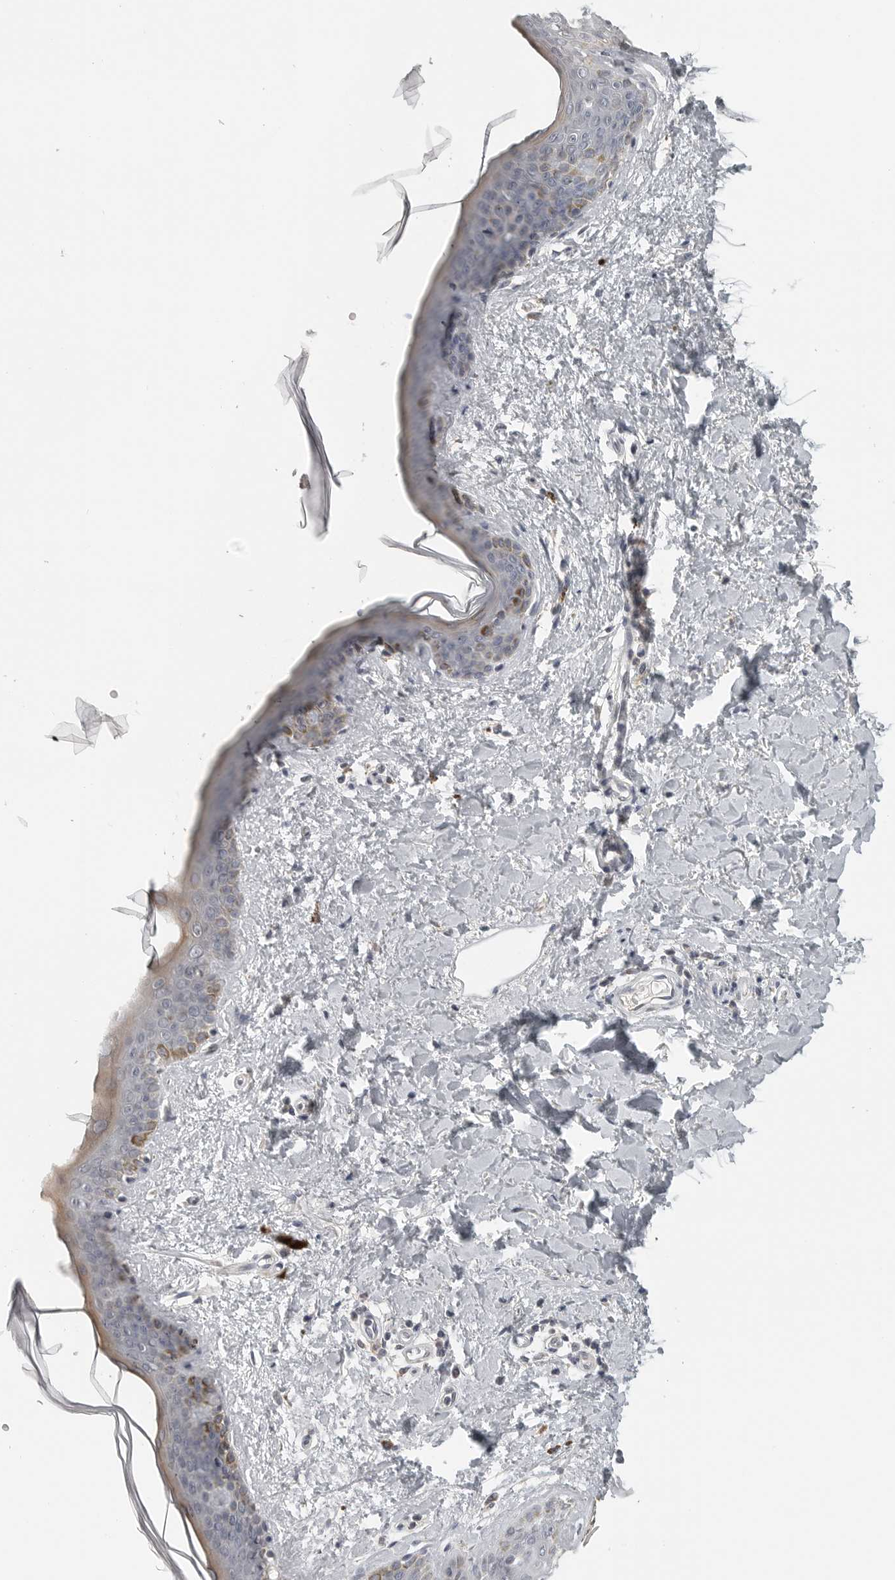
{"staining": {"intensity": "negative", "quantity": "none", "location": "none"}, "tissue": "skin", "cell_type": "Fibroblasts", "image_type": "normal", "snomed": [{"axis": "morphology", "description": "Normal tissue, NOS"}, {"axis": "topography", "description": "Skin"}], "caption": "DAB (3,3'-diaminobenzidine) immunohistochemical staining of benign human skin shows no significant staining in fibroblasts.", "gene": "RXFP3", "patient": {"sex": "female", "age": 46}}